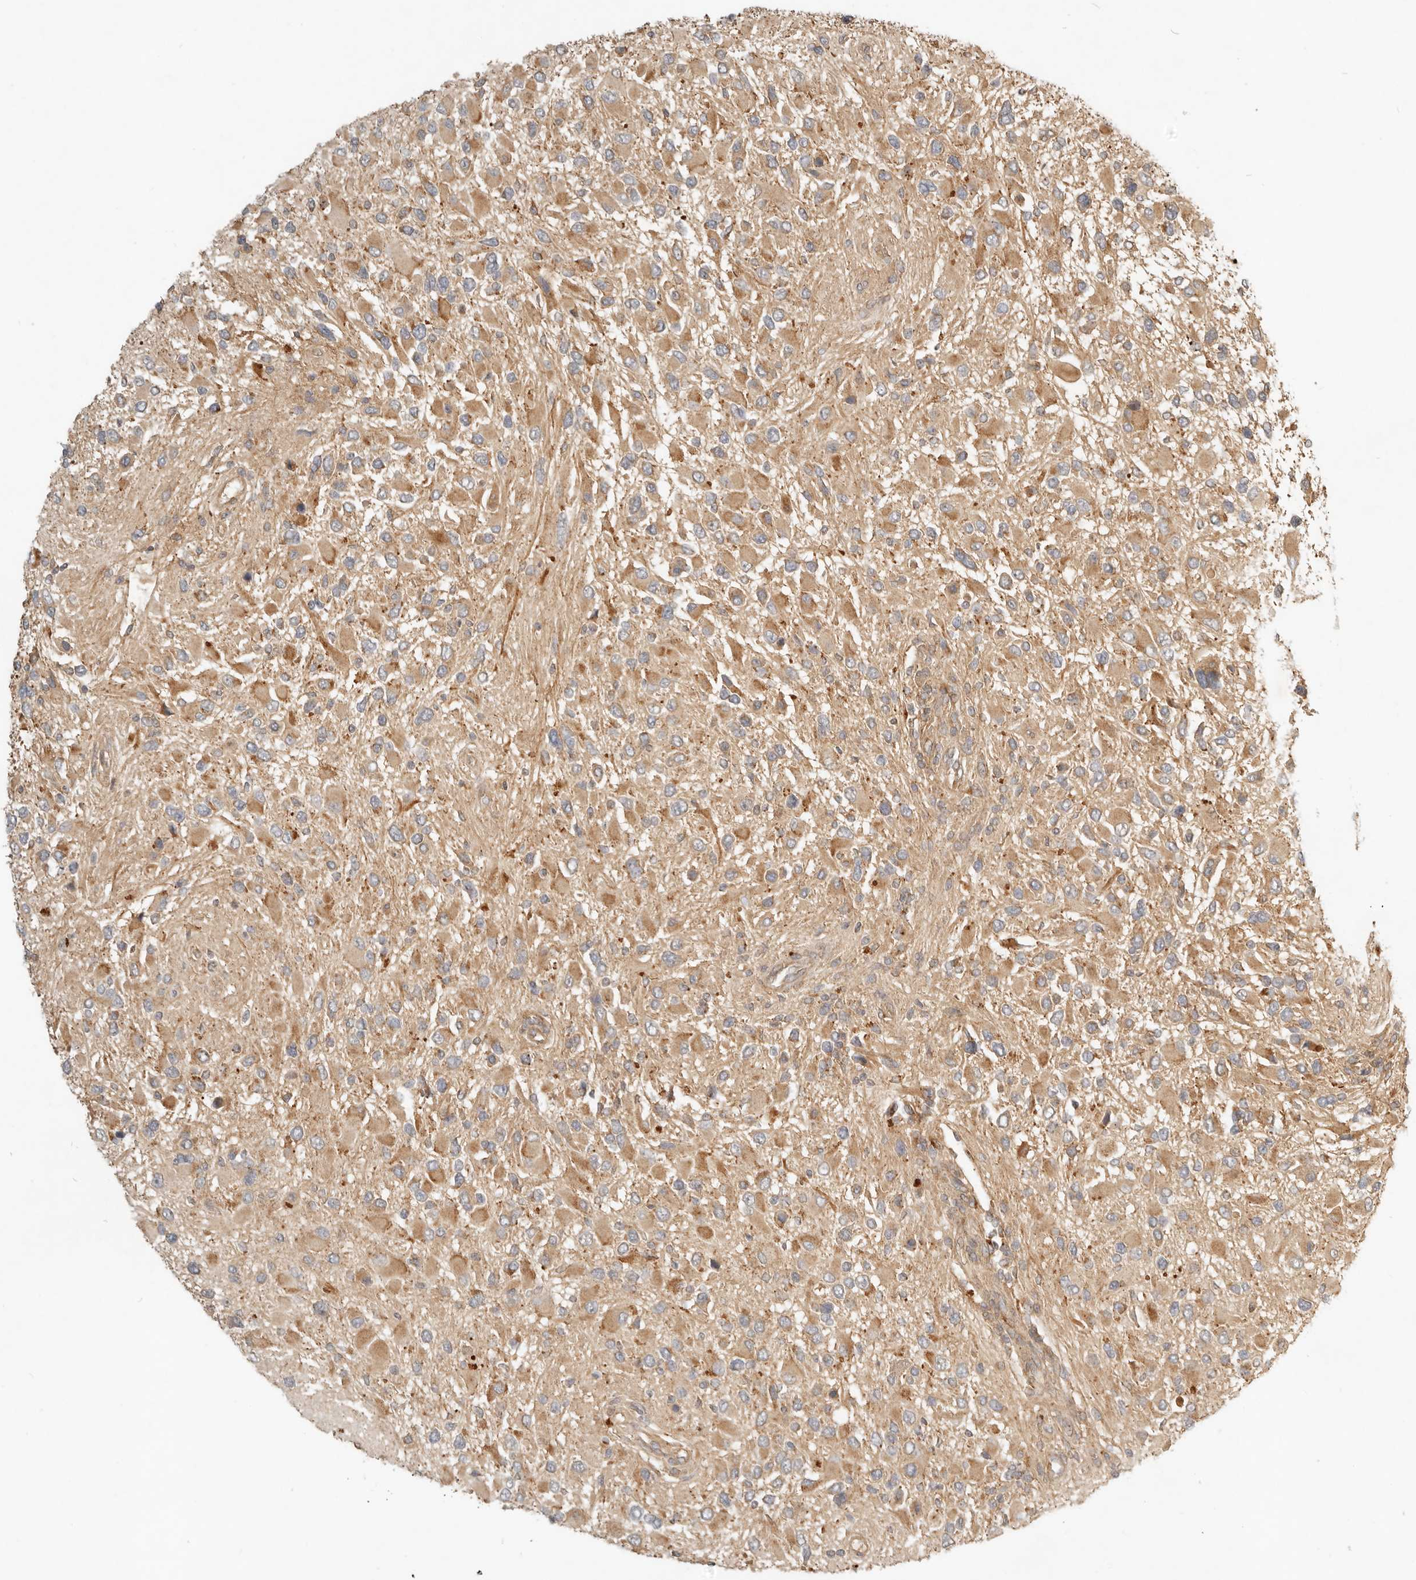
{"staining": {"intensity": "moderate", "quantity": ">75%", "location": "cytoplasmic/membranous"}, "tissue": "glioma", "cell_type": "Tumor cells", "image_type": "cancer", "snomed": [{"axis": "morphology", "description": "Glioma, malignant, High grade"}, {"axis": "topography", "description": "Brain"}], "caption": "Protein staining of malignant high-grade glioma tissue reveals moderate cytoplasmic/membranous staining in approximately >75% of tumor cells. The staining was performed using DAB, with brown indicating positive protein expression. Nuclei are stained blue with hematoxylin.", "gene": "CLEC4C", "patient": {"sex": "male", "age": 53}}